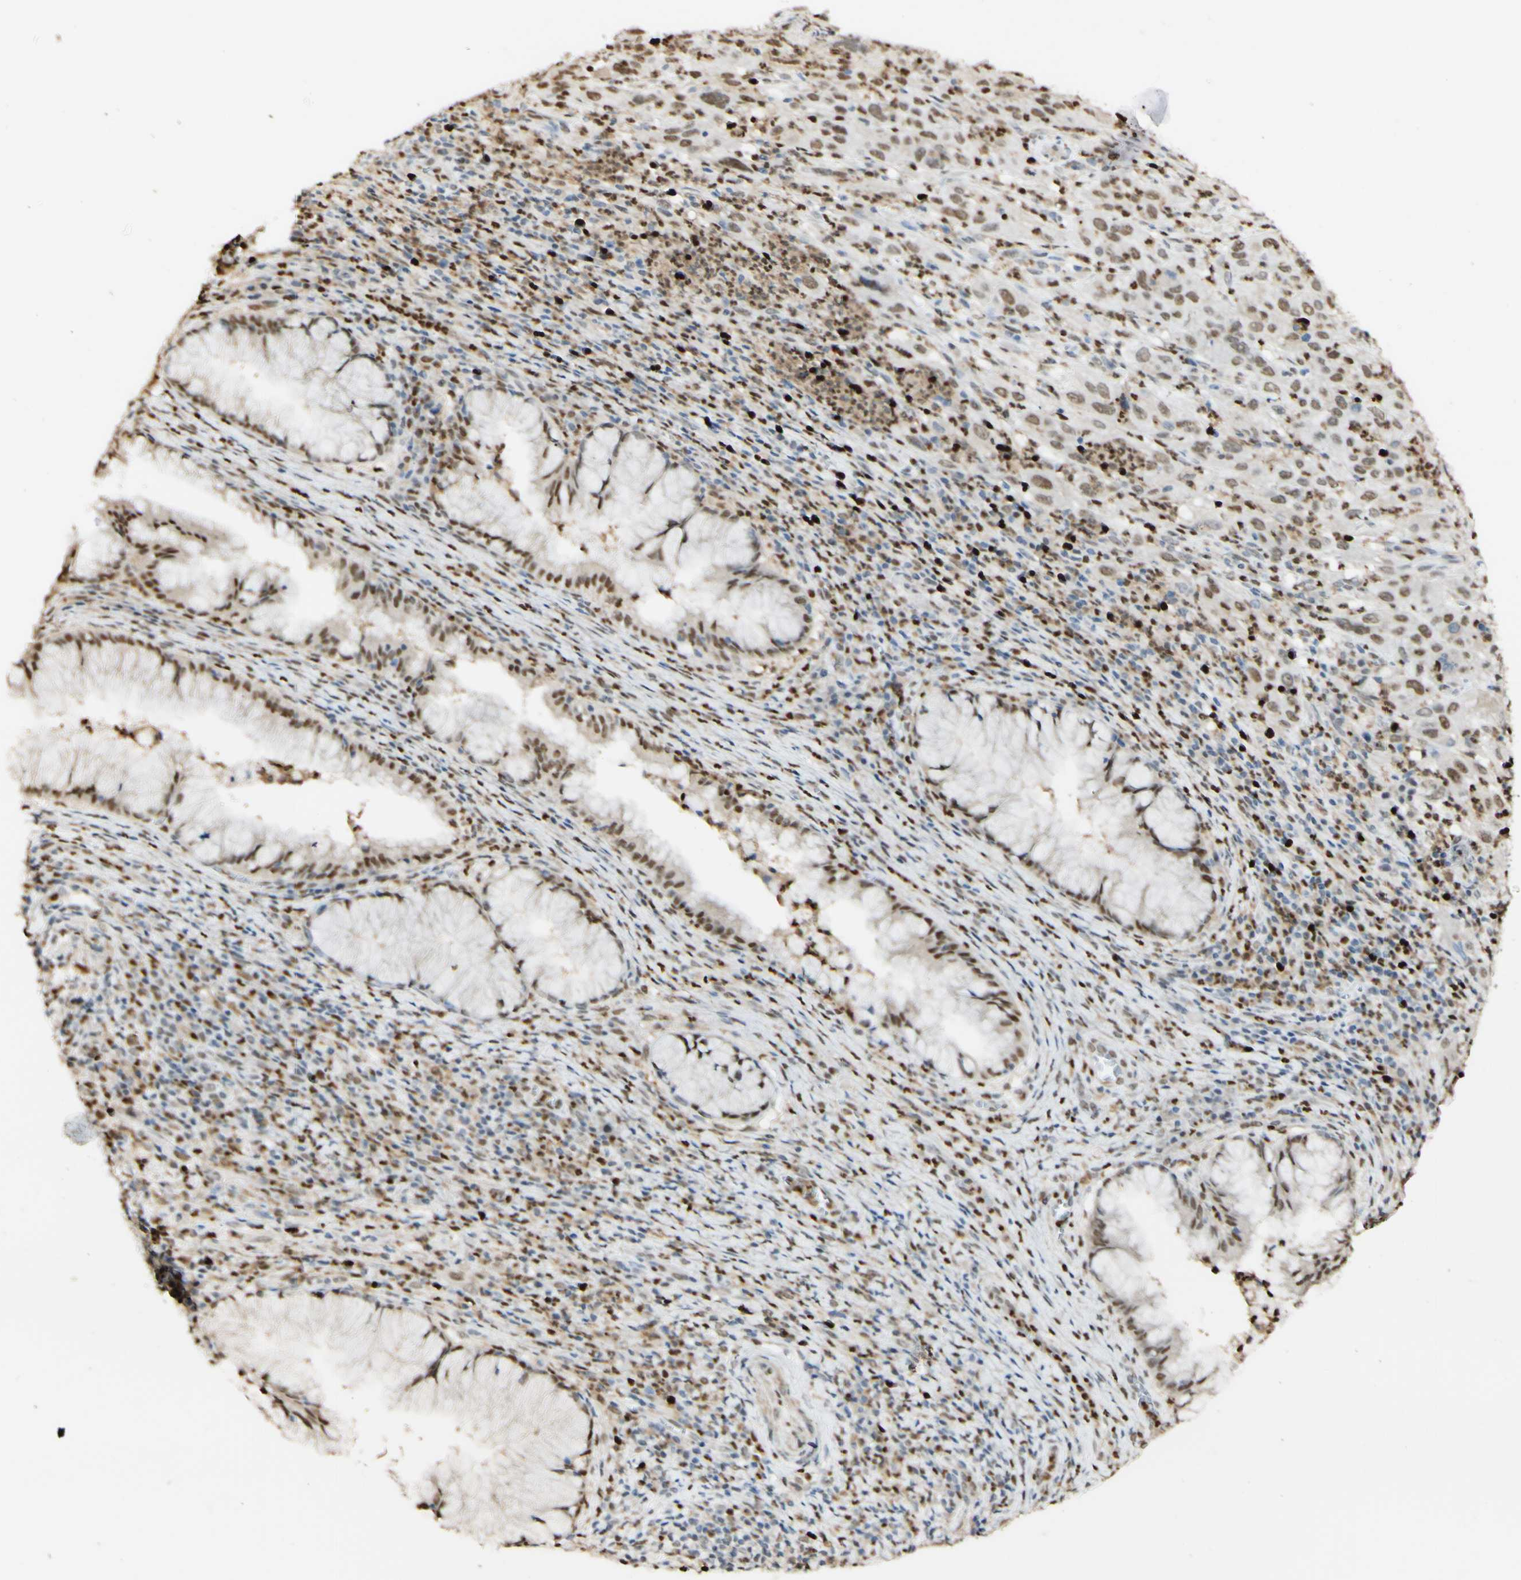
{"staining": {"intensity": "moderate", "quantity": ">75%", "location": "nuclear"}, "tissue": "cervical cancer", "cell_type": "Tumor cells", "image_type": "cancer", "snomed": [{"axis": "morphology", "description": "Squamous cell carcinoma, NOS"}, {"axis": "topography", "description": "Cervix"}], "caption": "DAB (3,3'-diaminobenzidine) immunohistochemical staining of cervical cancer displays moderate nuclear protein expression in approximately >75% of tumor cells. Nuclei are stained in blue.", "gene": "MAP3K4", "patient": {"sex": "female", "age": 32}}